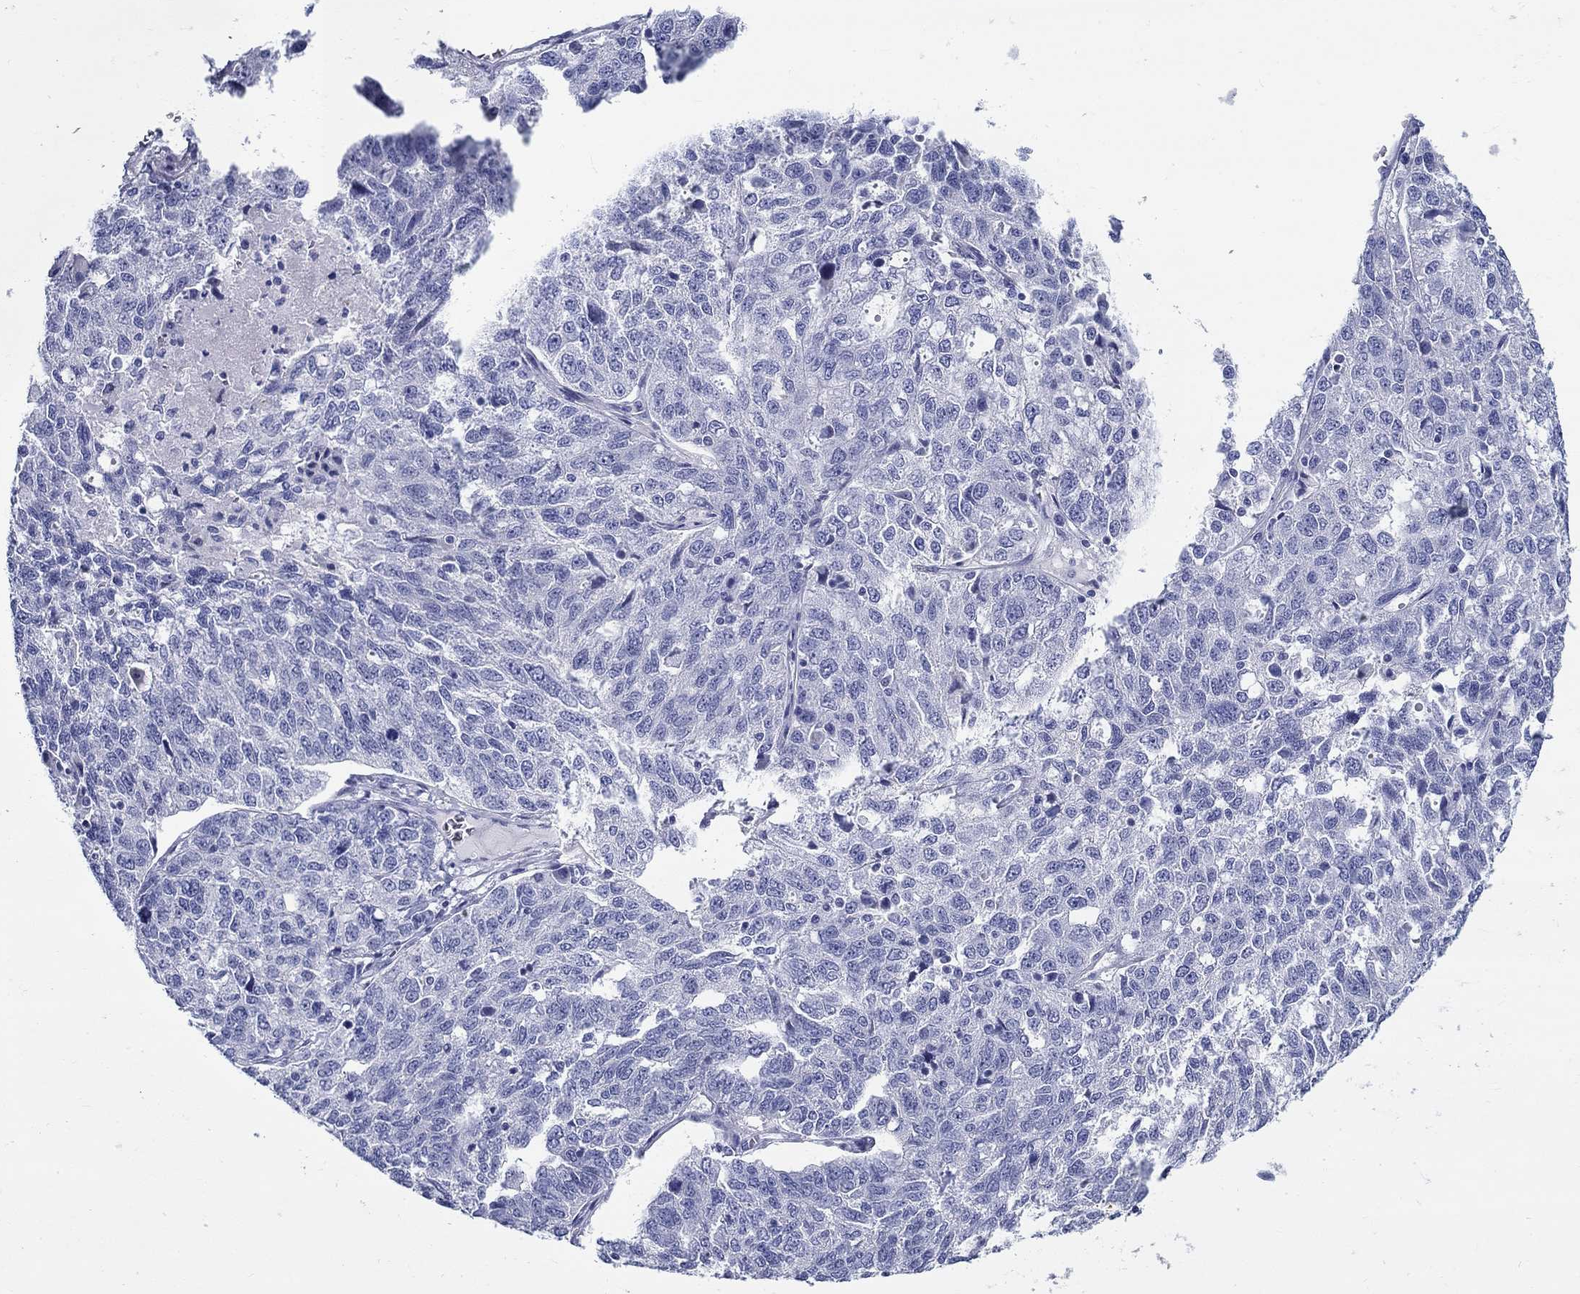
{"staining": {"intensity": "negative", "quantity": "none", "location": "none"}, "tissue": "ovarian cancer", "cell_type": "Tumor cells", "image_type": "cancer", "snomed": [{"axis": "morphology", "description": "Cystadenocarcinoma, serous, NOS"}, {"axis": "topography", "description": "Ovary"}], "caption": "The immunohistochemistry (IHC) photomicrograph has no significant positivity in tumor cells of serous cystadenocarcinoma (ovarian) tissue. (DAB (3,3'-diaminobenzidine) immunohistochemistry with hematoxylin counter stain).", "gene": "CRYGS", "patient": {"sex": "female", "age": 71}}